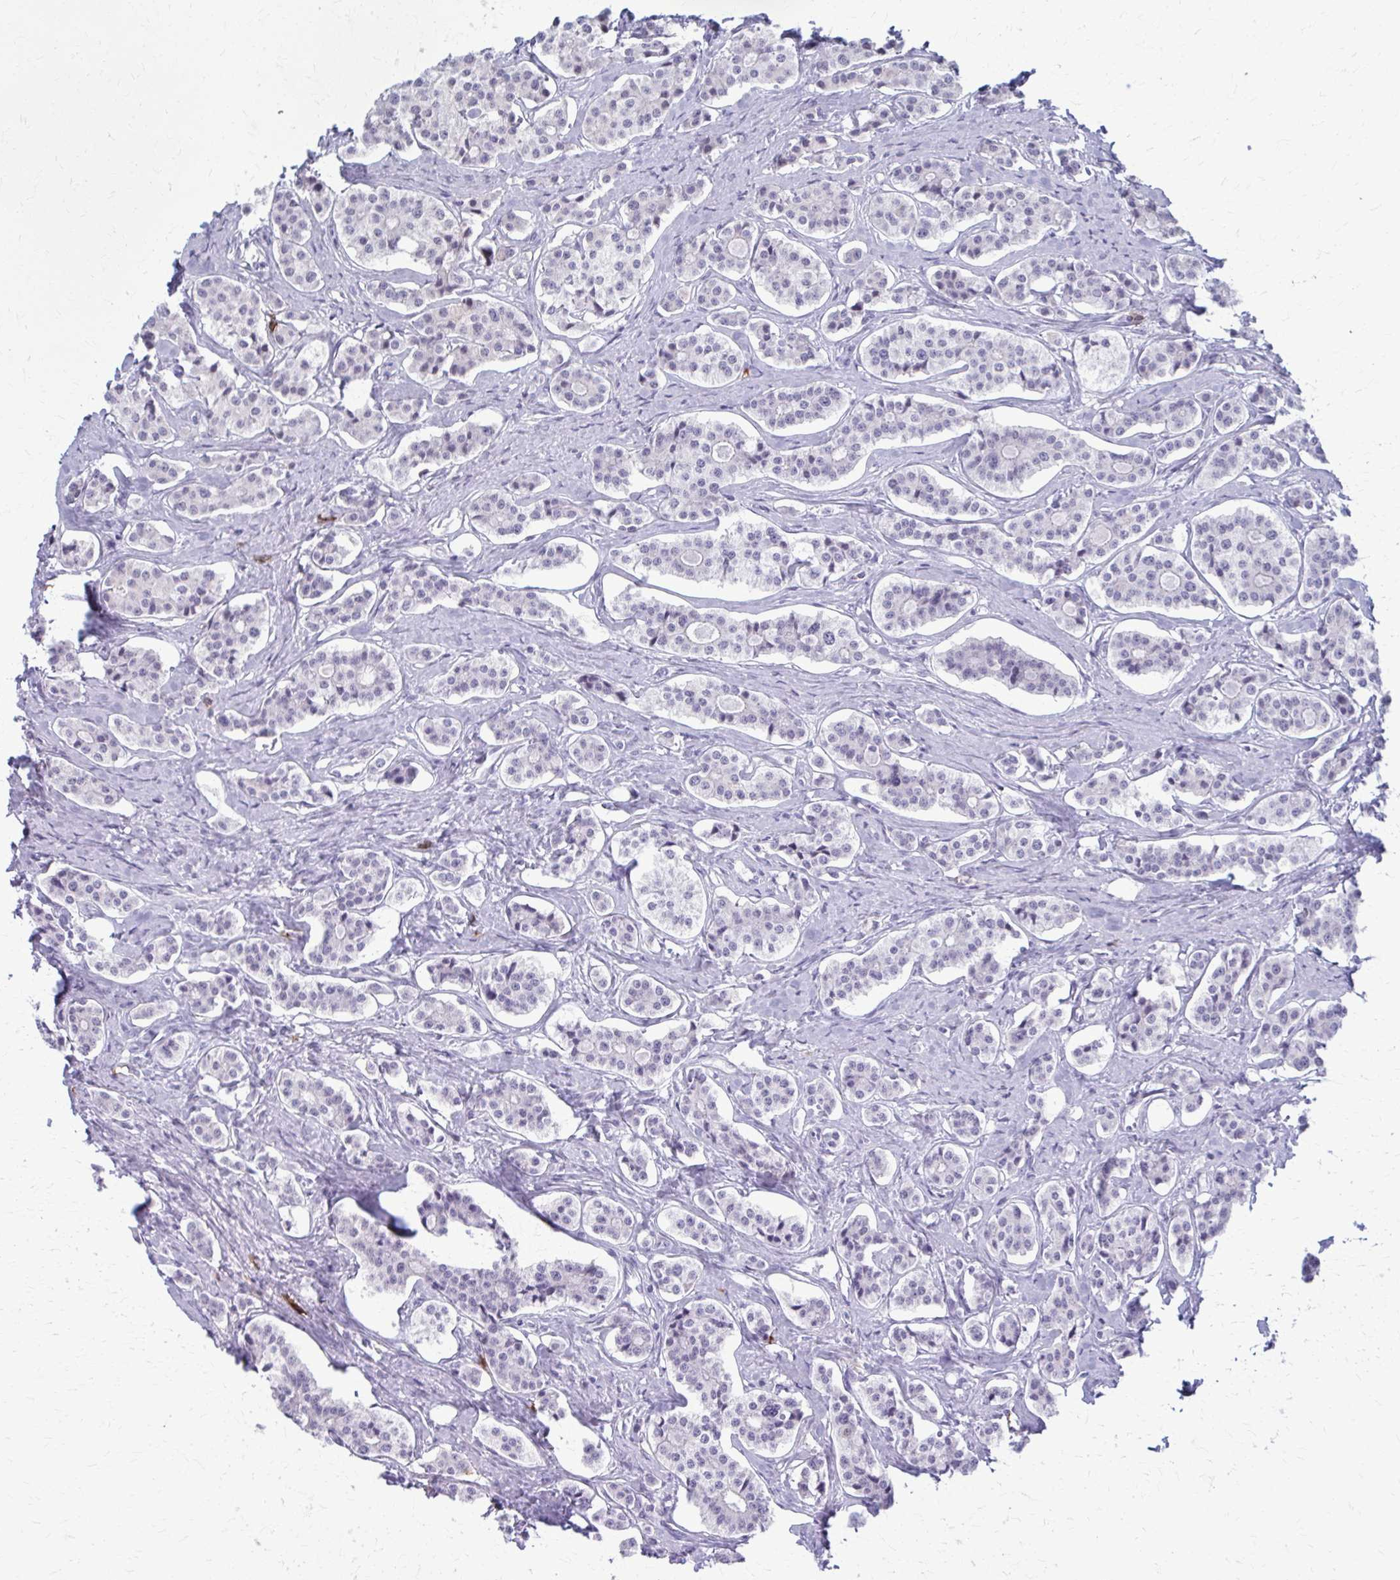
{"staining": {"intensity": "negative", "quantity": "none", "location": "none"}, "tissue": "carcinoid", "cell_type": "Tumor cells", "image_type": "cancer", "snomed": [{"axis": "morphology", "description": "Carcinoid, malignant, NOS"}, {"axis": "topography", "description": "Small intestine"}], "caption": "Immunohistochemical staining of carcinoid demonstrates no significant positivity in tumor cells.", "gene": "CD38", "patient": {"sex": "male", "age": 63}}